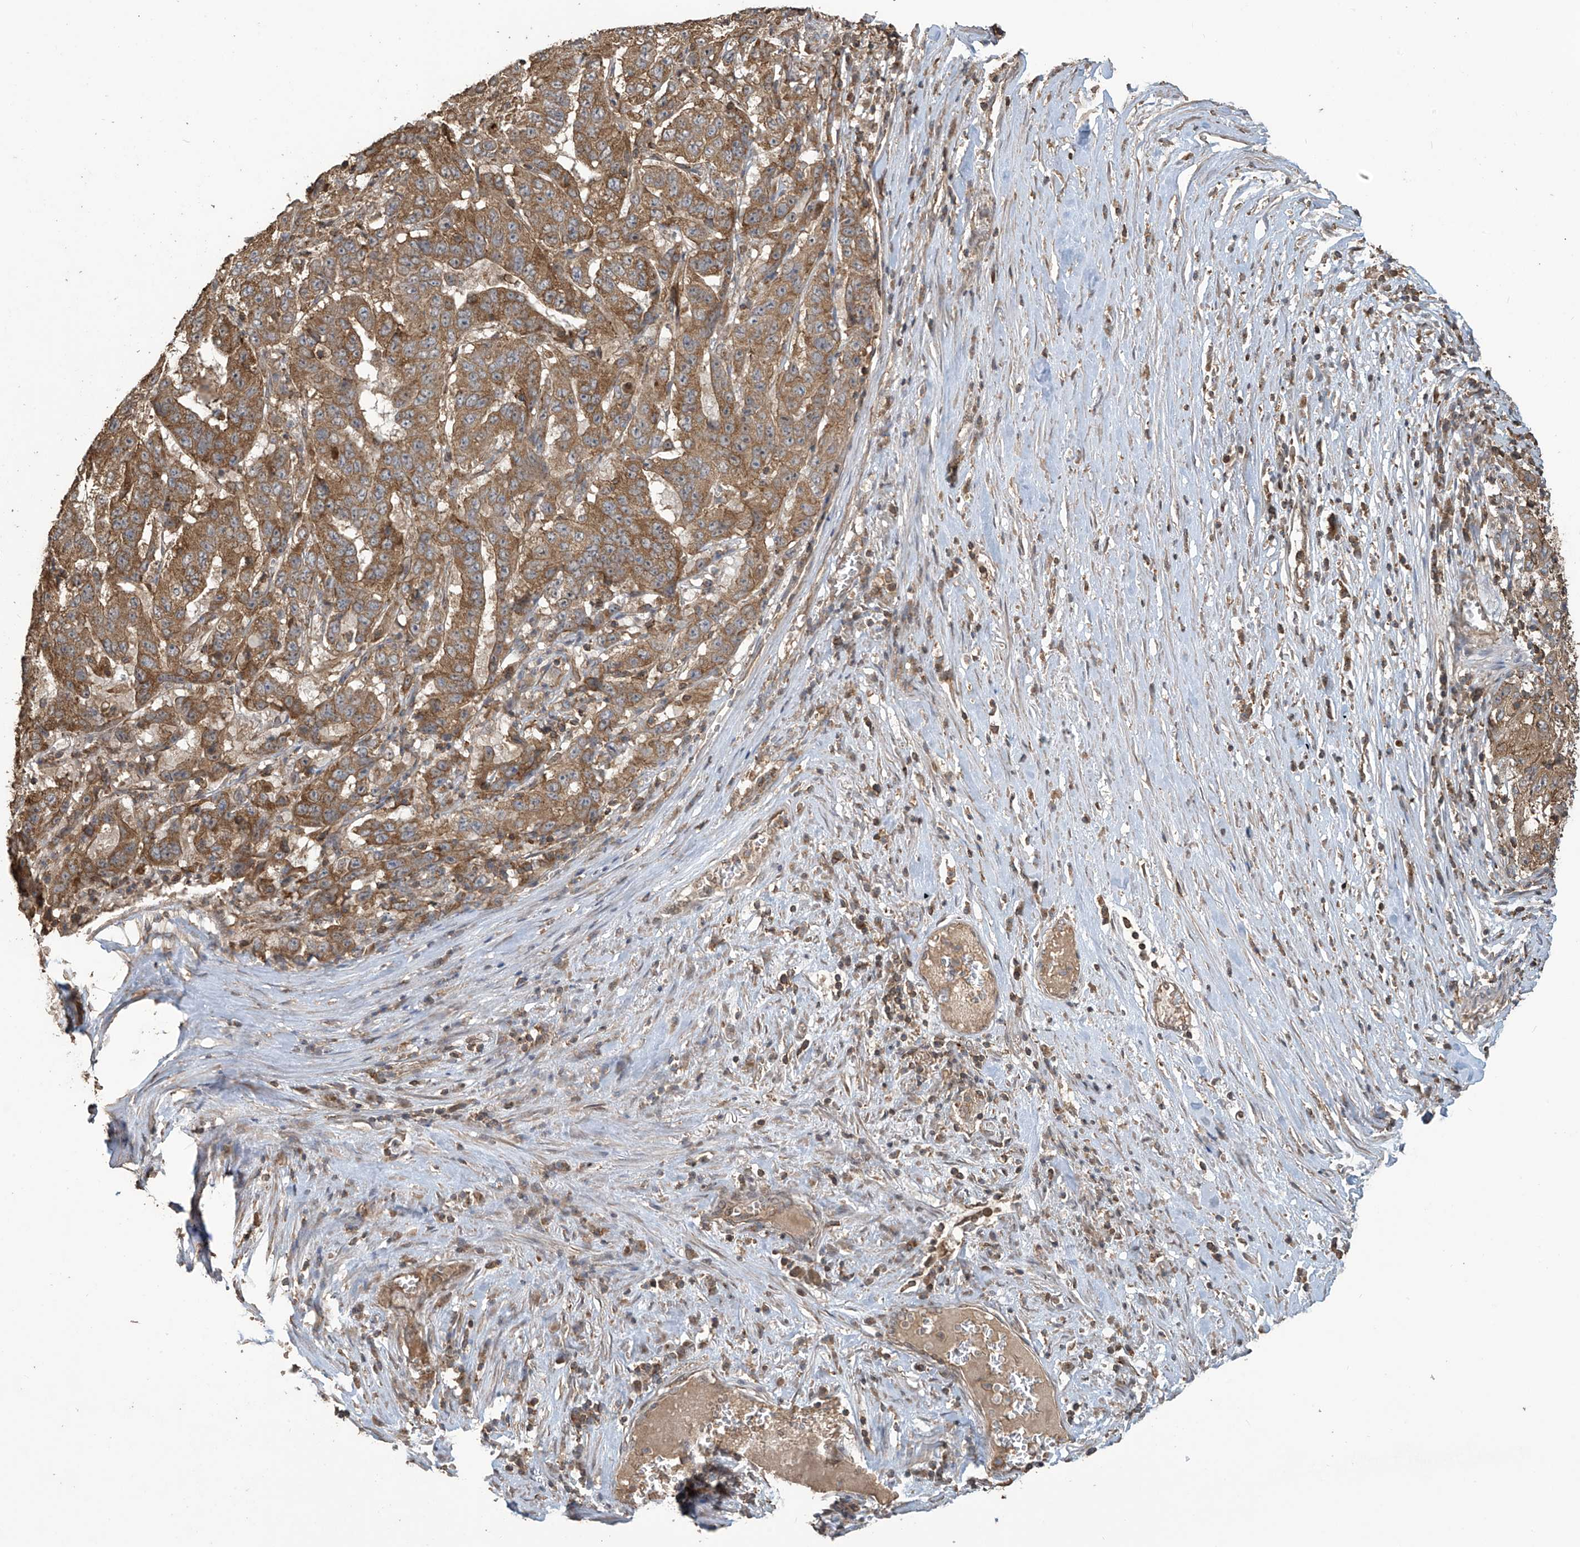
{"staining": {"intensity": "moderate", "quantity": ">75%", "location": "cytoplasmic/membranous"}, "tissue": "pancreatic cancer", "cell_type": "Tumor cells", "image_type": "cancer", "snomed": [{"axis": "morphology", "description": "Adenocarcinoma, NOS"}, {"axis": "topography", "description": "Pancreas"}], "caption": "IHC (DAB) staining of adenocarcinoma (pancreatic) demonstrates moderate cytoplasmic/membranous protein staining in approximately >75% of tumor cells. (Stains: DAB (3,3'-diaminobenzidine) in brown, nuclei in blue, Microscopy: brightfield microscopy at high magnification).", "gene": "COX10", "patient": {"sex": "male", "age": 63}}